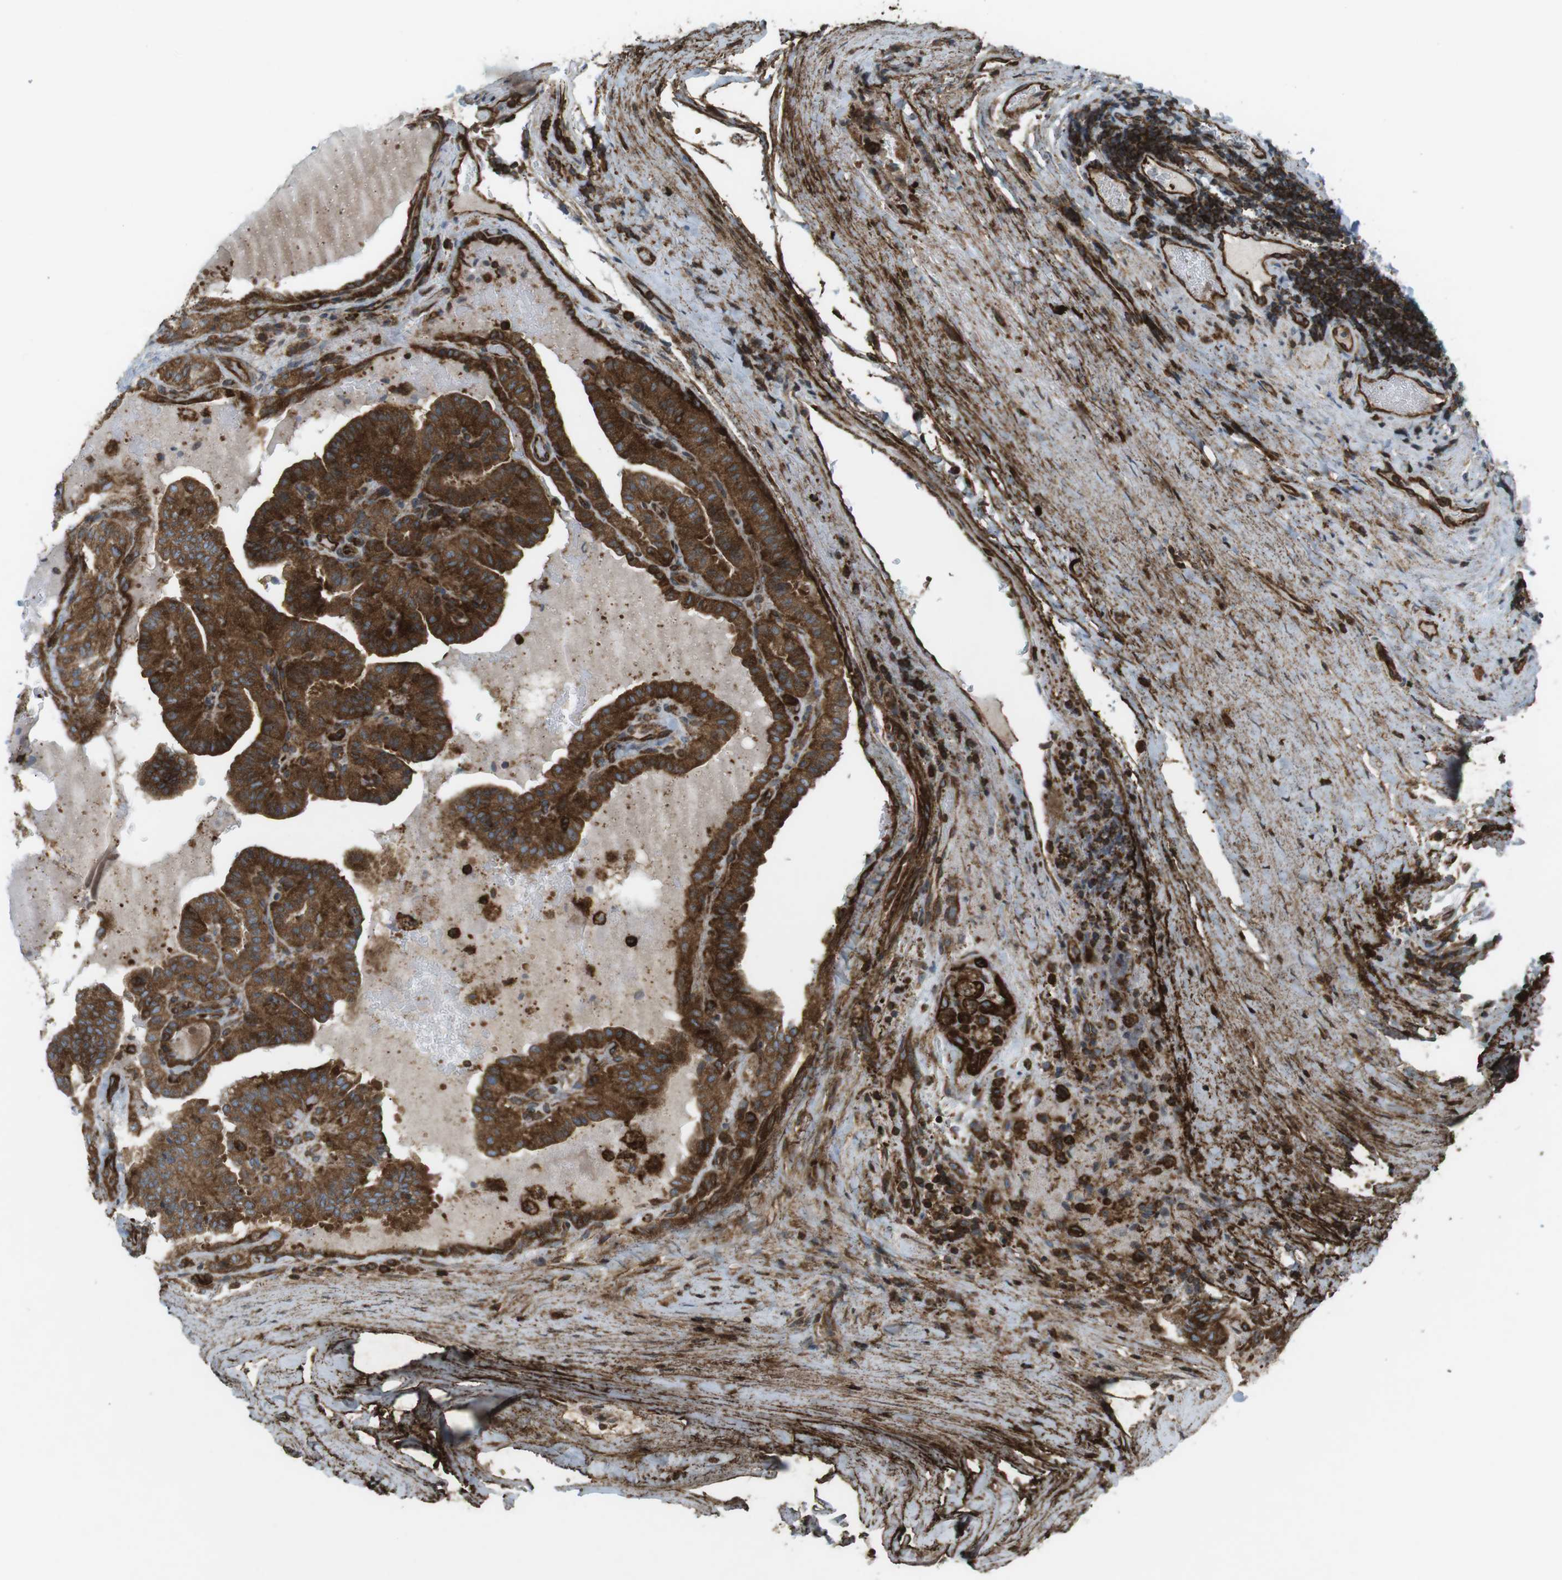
{"staining": {"intensity": "strong", "quantity": ">75%", "location": "cytoplasmic/membranous"}, "tissue": "thyroid cancer", "cell_type": "Tumor cells", "image_type": "cancer", "snomed": [{"axis": "morphology", "description": "Papillary adenocarcinoma, NOS"}, {"axis": "topography", "description": "Thyroid gland"}], "caption": "Approximately >75% of tumor cells in human thyroid cancer demonstrate strong cytoplasmic/membranous protein expression as visualized by brown immunohistochemical staining.", "gene": "FLII", "patient": {"sex": "male", "age": 77}}